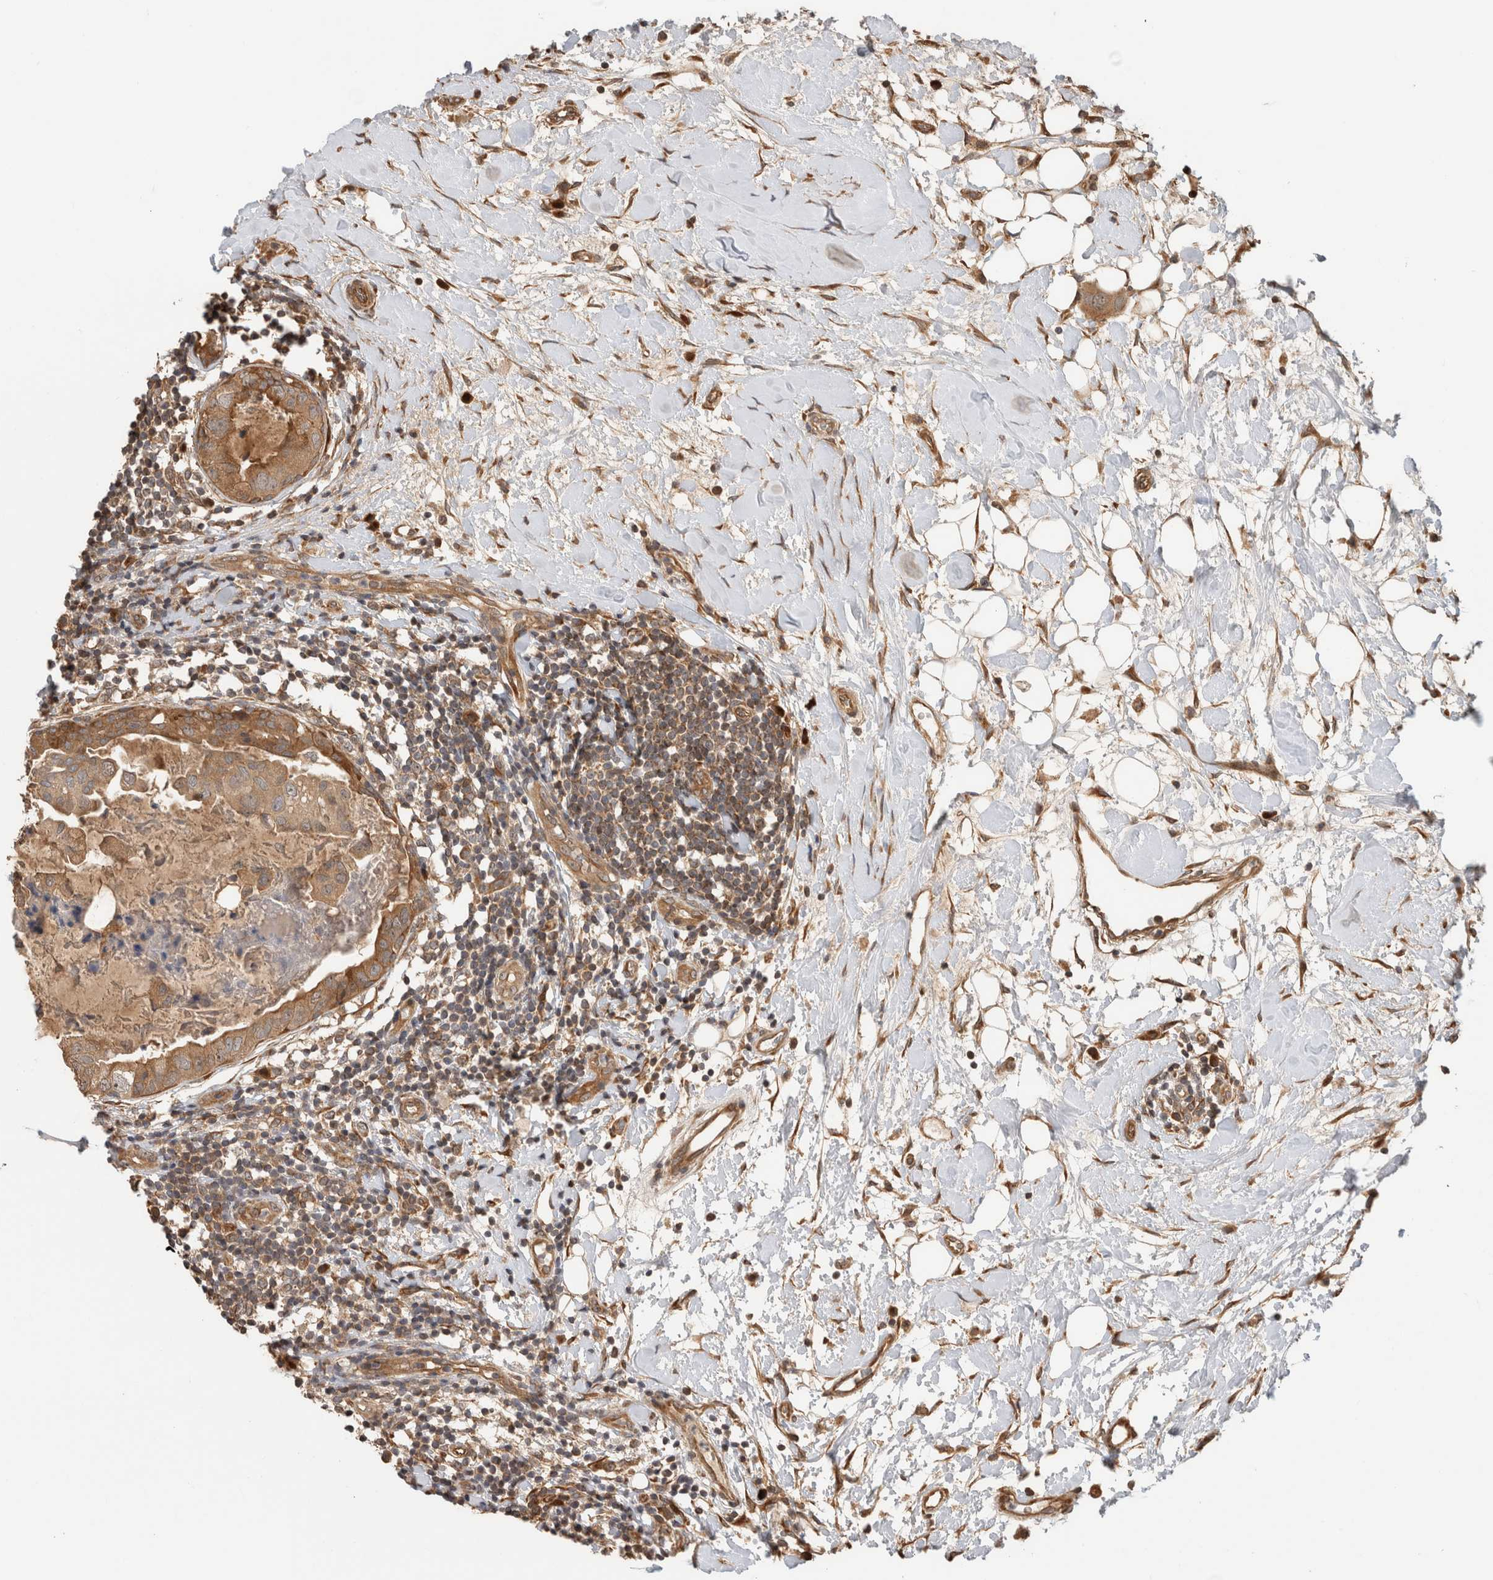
{"staining": {"intensity": "moderate", "quantity": ">75%", "location": "cytoplasmic/membranous"}, "tissue": "breast cancer", "cell_type": "Tumor cells", "image_type": "cancer", "snomed": [{"axis": "morphology", "description": "Duct carcinoma"}, {"axis": "topography", "description": "Breast"}], "caption": "Immunohistochemical staining of human breast infiltrating ductal carcinoma displays moderate cytoplasmic/membranous protein positivity in about >75% of tumor cells. The staining was performed using DAB, with brown indicating positive protein expression. Nuclei are stained blue with hematoxylin.", "gene": "PCDHB15", "patient": {"sex": "female", "age": 40}}